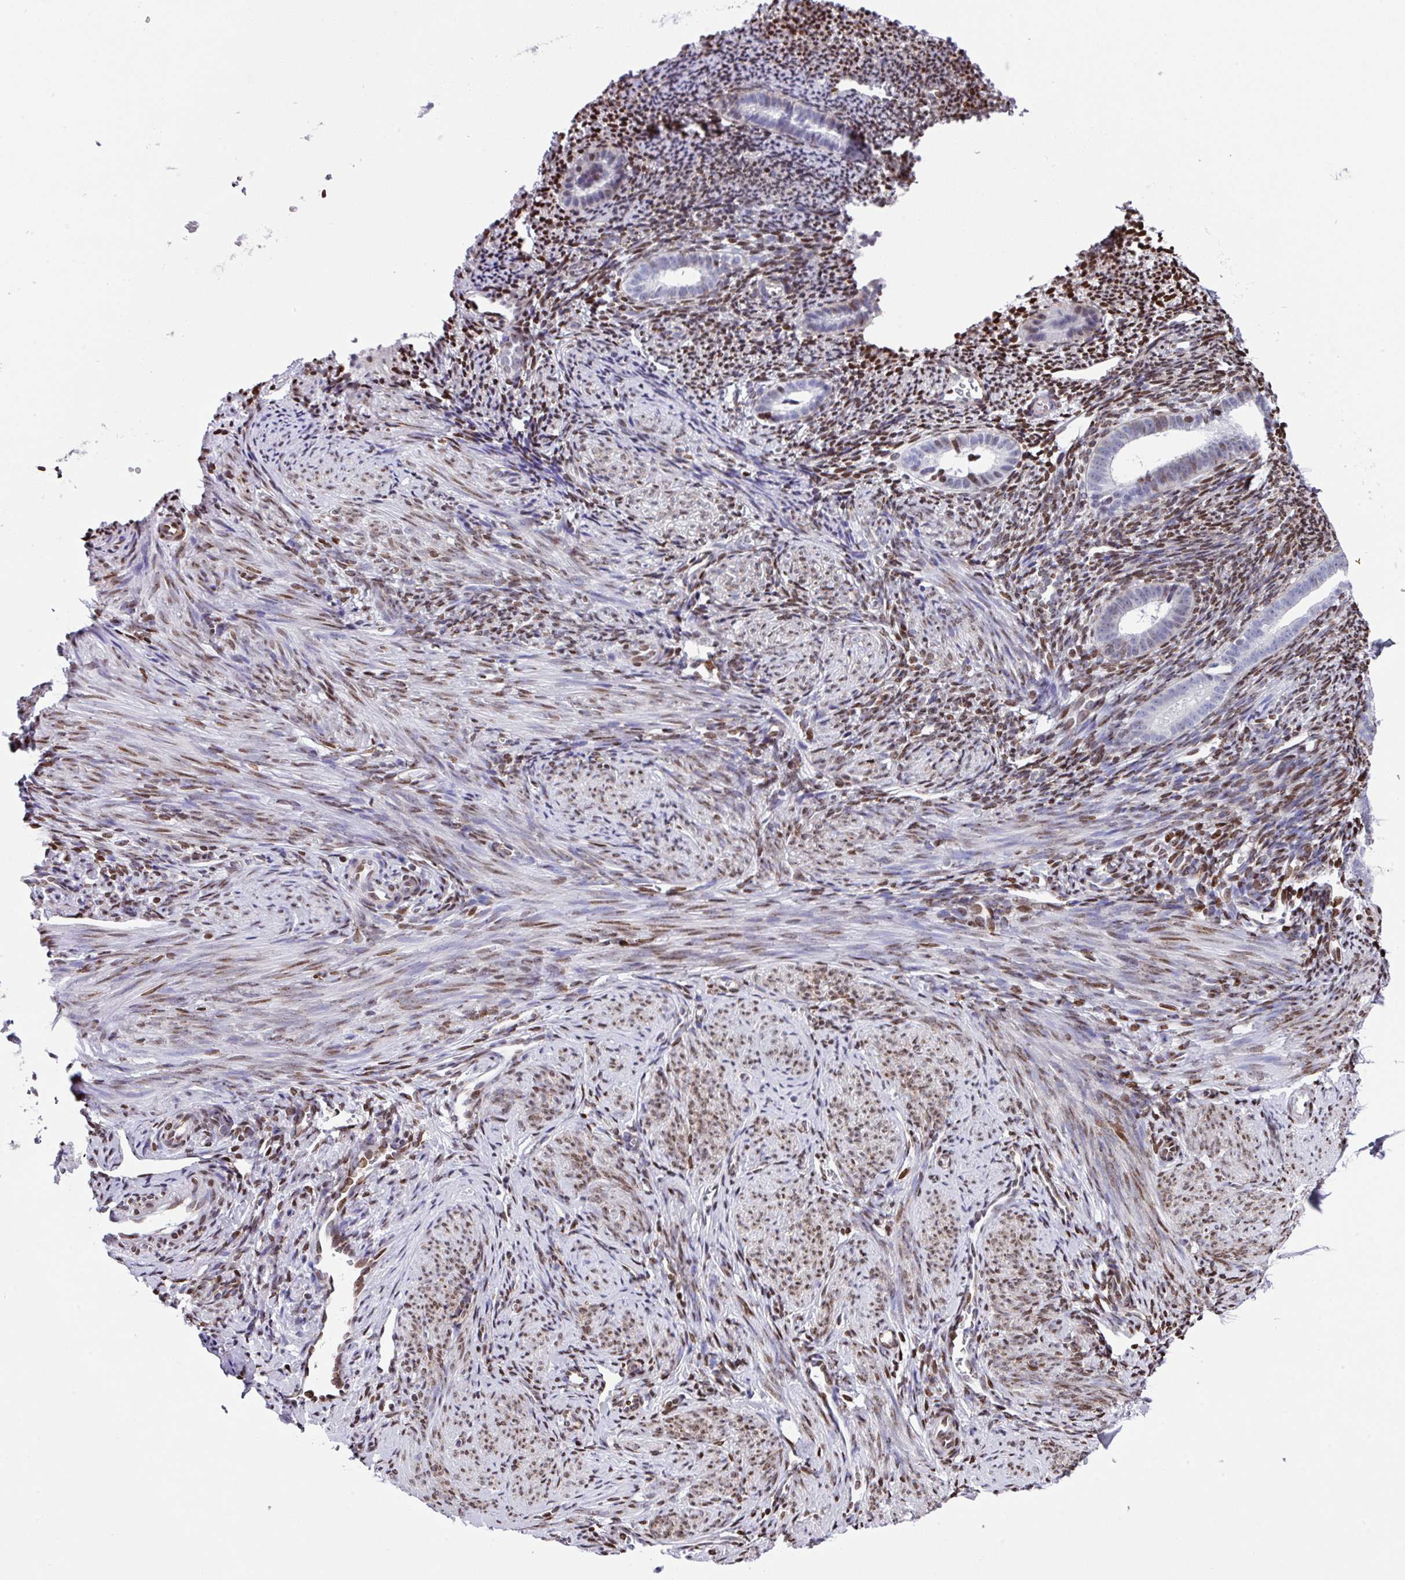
{"staining": {"intensity": "moderate", "quantity": "25%-75%", "location": "nuclear"}, "tissue": "endometrium", "cell_type": "Cells in endometrial stroma", "image_type": "normal", "snomed": [{"axis": "morphology", "description": "Normal tissue, NOS"}, {"axis": "topography", "description": "Endometrium"}], "caption": "A medium amount of moderate nuclear staining is identified in approximately 25%-75% of cells in endometrial stroma in benign endometrium. The staining was performed using DAB (3,3'-diaminobenzidine), with brown indicating positive protein expression. Nuclei are stained blue with hematoxylin.", "gene": "TCF3", "patient": {"sex": "female", "age": 39}}